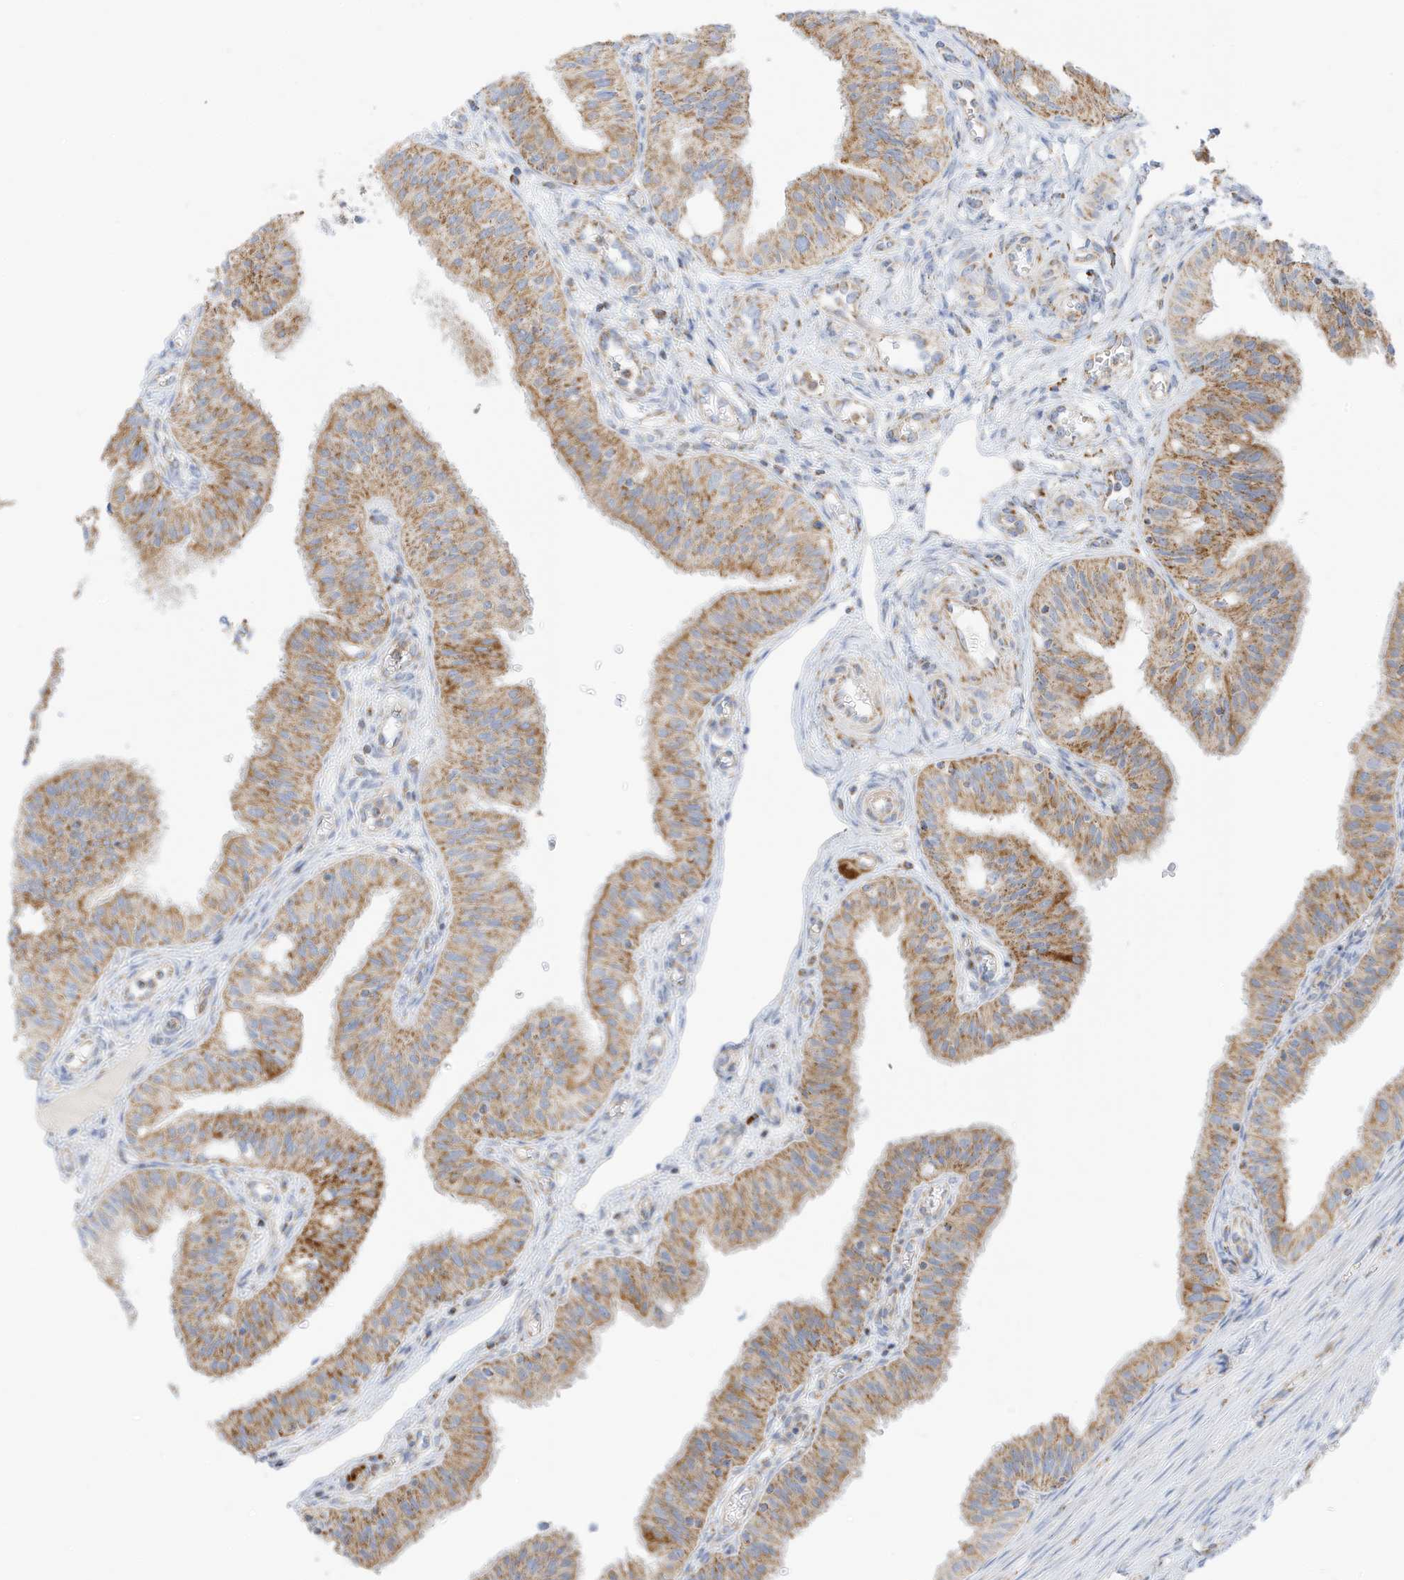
{"staining": {"intensity": "moderate", "quantity": ">75%", "location": "cytoplasmic/membranous"}, "tissue": "fallopian tube", "cell_type": "Glandular cells", "image_type": "normal", "snomed": [{"axis": "morphology", "description": "Normal tissue, NOS"}, {"axis": "topography", "description": "Fallopian tube"}, {"axis": "topography", "description": "Ovary"}], "caption": "A high-resolution histopathology image shows immunohistochemistry staining of benign fallopian tube, which reveals moderate cytoplasmic/membranous positivity in approximately >75% of glandular cells.", "gene": "CAPN13", "patient": {"sex": "female", "age": 42}}